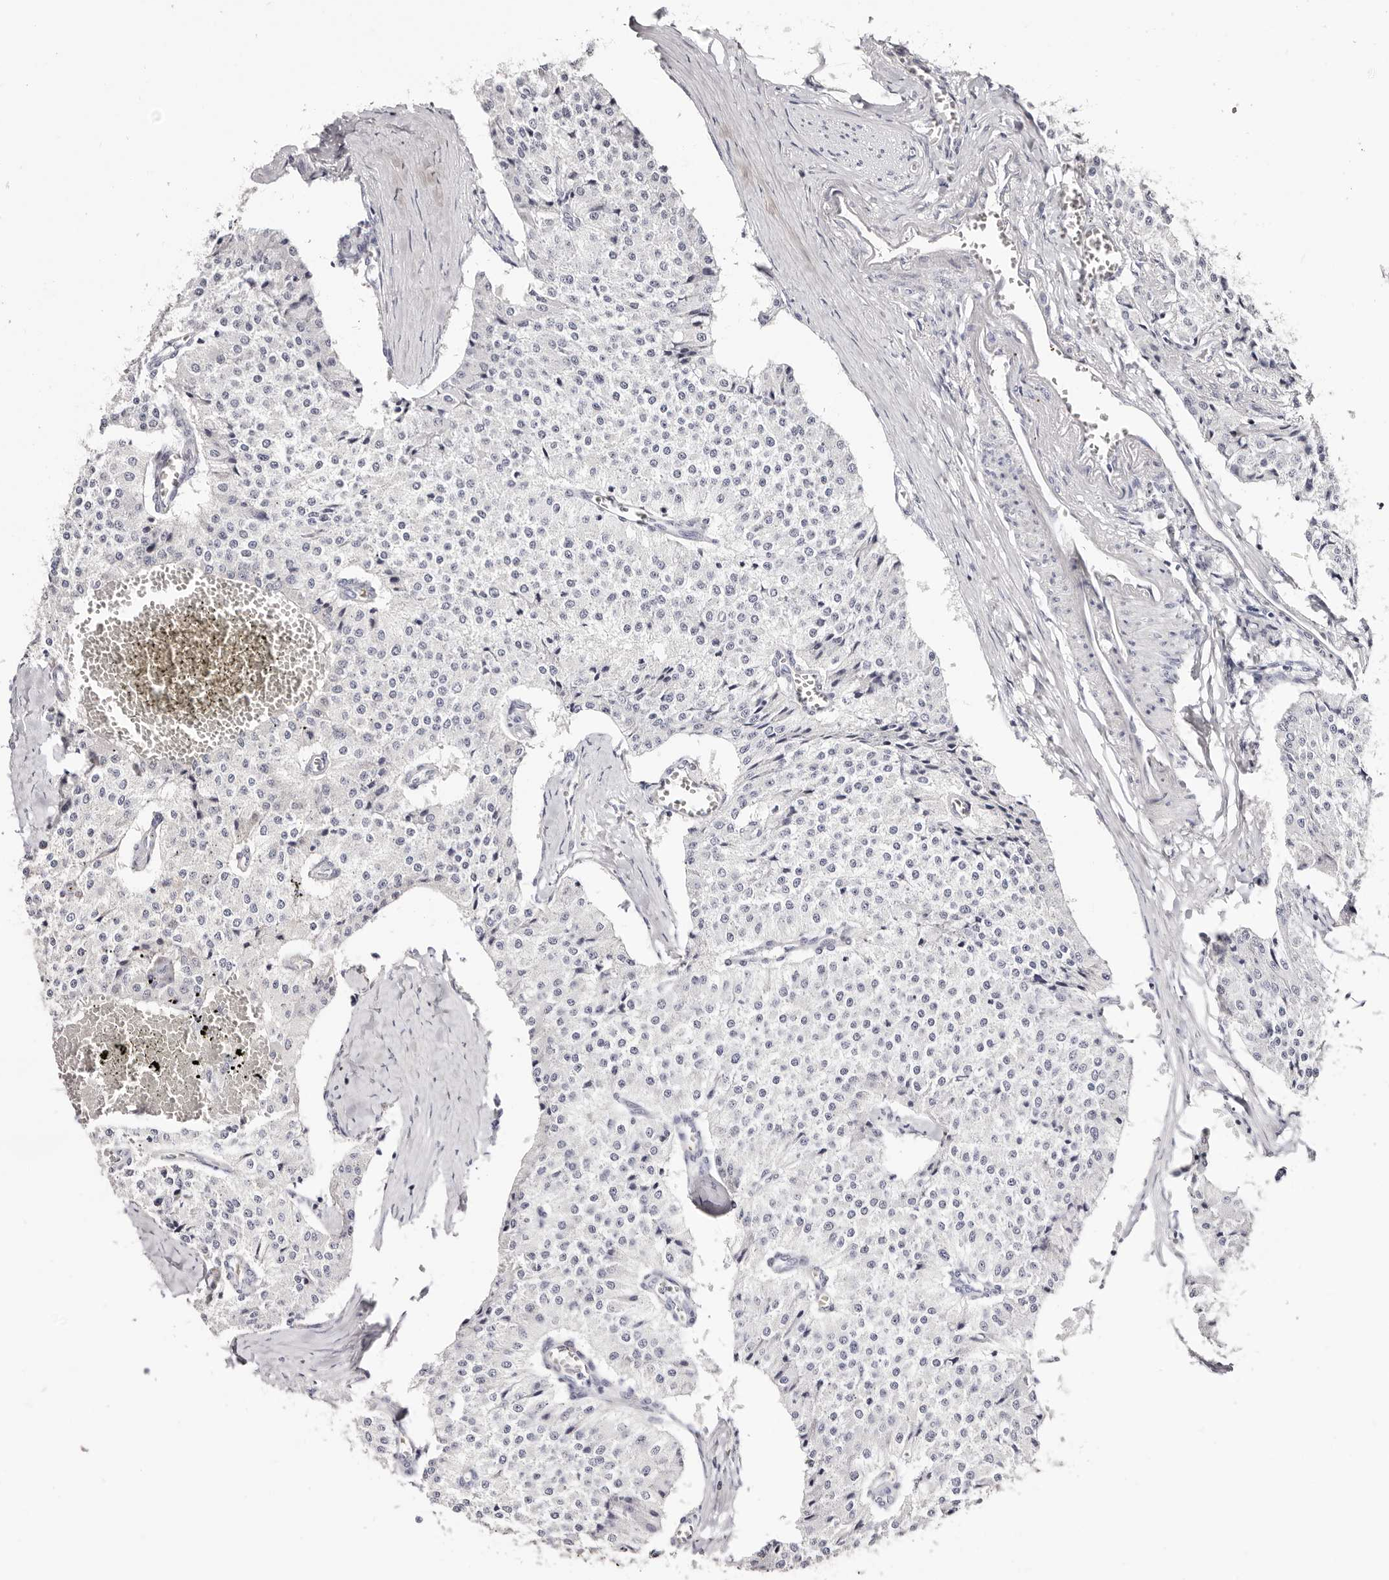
{"staining": {"intensity": "negative", "quantity": "none", "location": "none"}, "tissue": "carcinoid", "cell_type": "Tumor cells", "image_type": "cancer", "snomed": [{"axis": "morphology", "description": "Carcinoid, malignant, NOS"}, {"axis": "topography", "description": "Colon"}], "caption": "Protein analysis of carcinoid exhibits no significant positivity in tumor cells. (DAB (3,3'-diaminobenzidine) IHC visualized using brightfield microscopy, high magnification).", "gene": "PF4", "patient": {"sex": "female", "age": 52}}